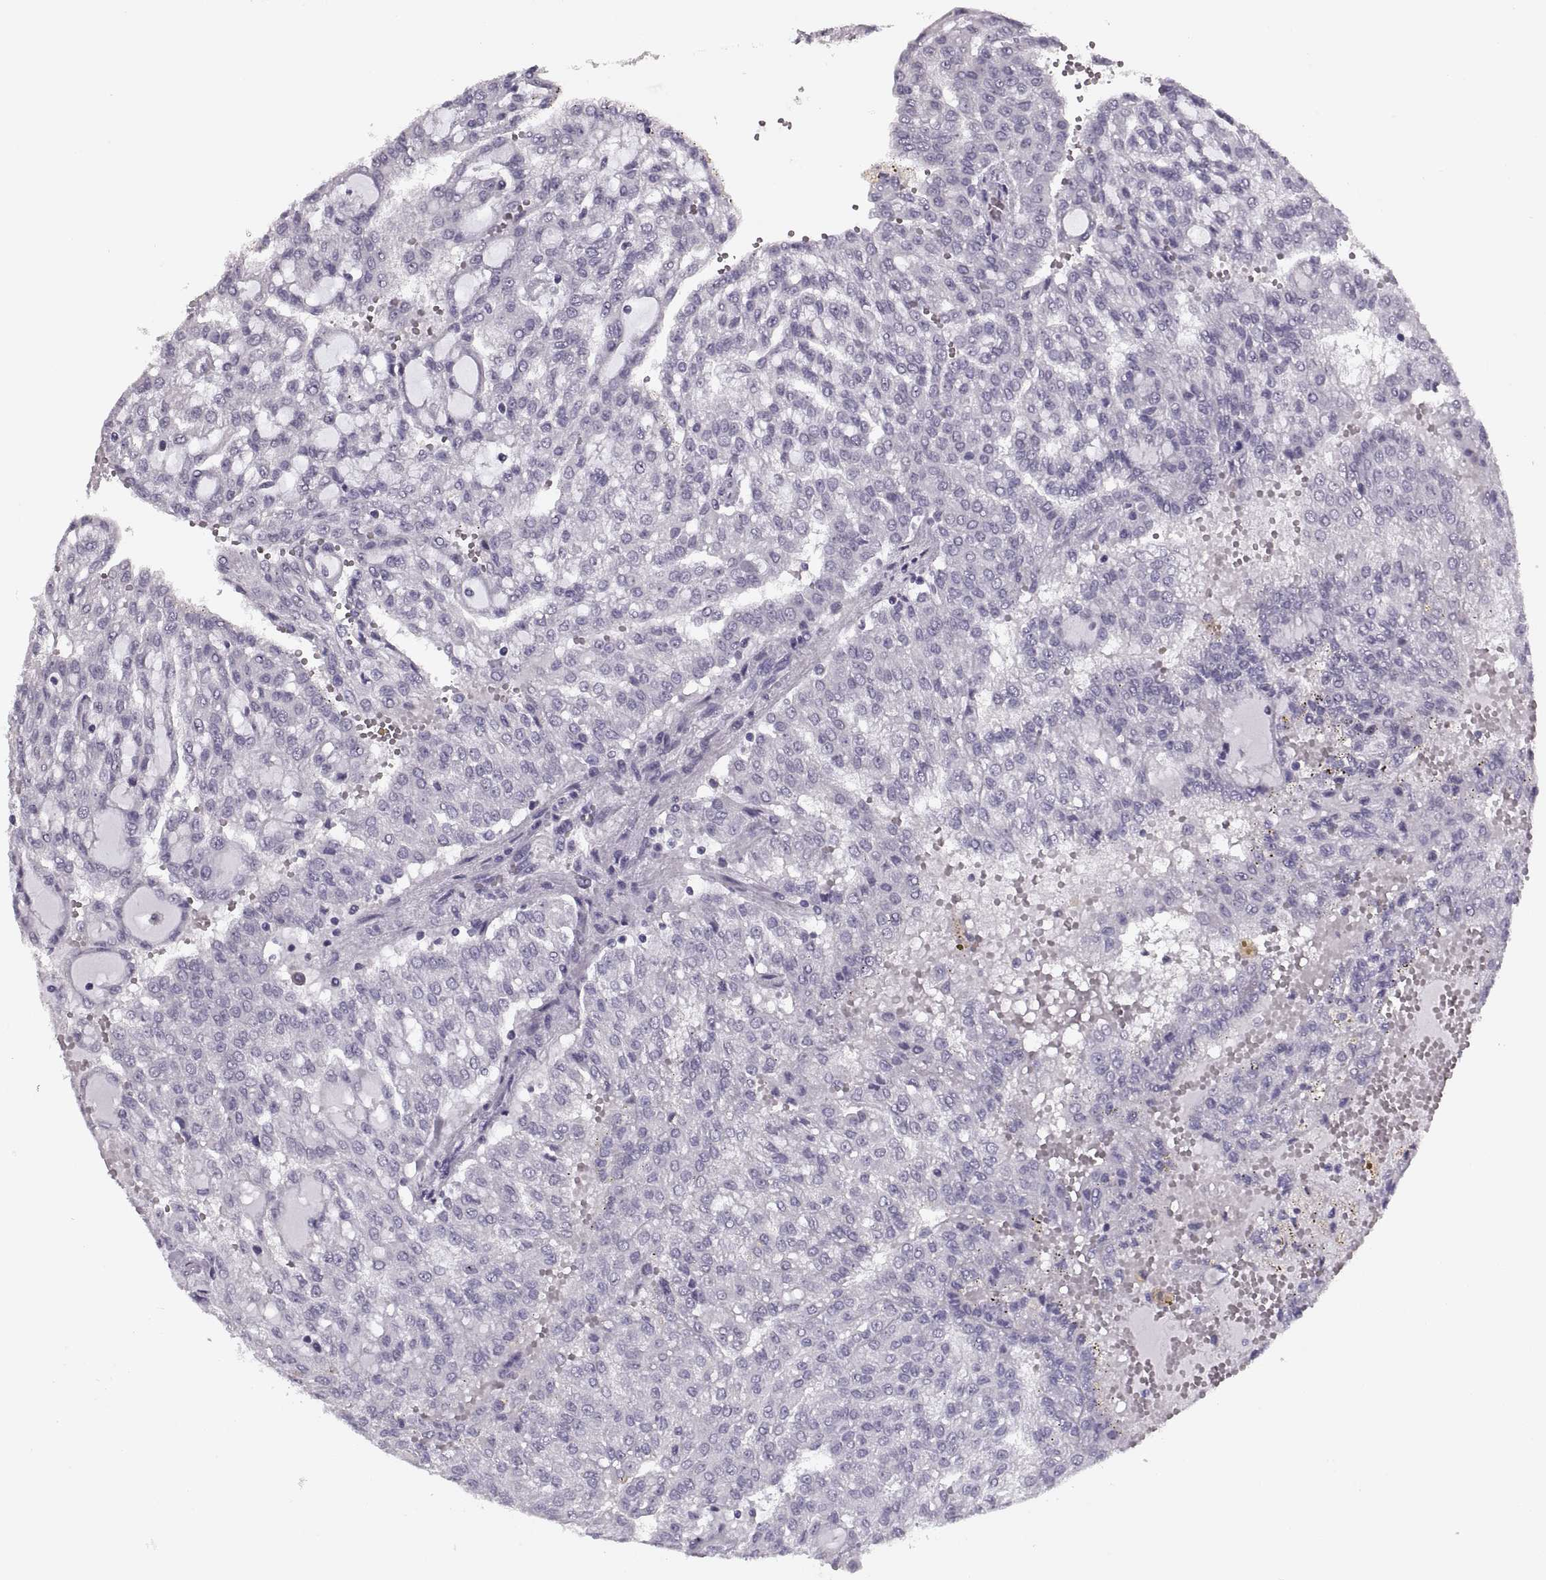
{"staining": {"intensity": "negative", "quantity": "none", "location": "none"}, "tissue": "renal cancer", "cell_type": "Tumor cells", "image_type": "cancer", "snomed": [{"axis": "morphology", "description": "Adenocarcinoma, NOS"}, {"axis": "topography", "description": "Kidney"}], "caption": "Immunohistochemistry (IHC) histopathology image of neoplastic tissue: human renal cancer (adenocarcinoma) stained with DAB shows no significant protein positivity in tumor cells. (Immunohistochemistry, brightfield microscopy, high magnification).", "gene": "PAGE5", "patient": {"sex": "male", "age": 63}}